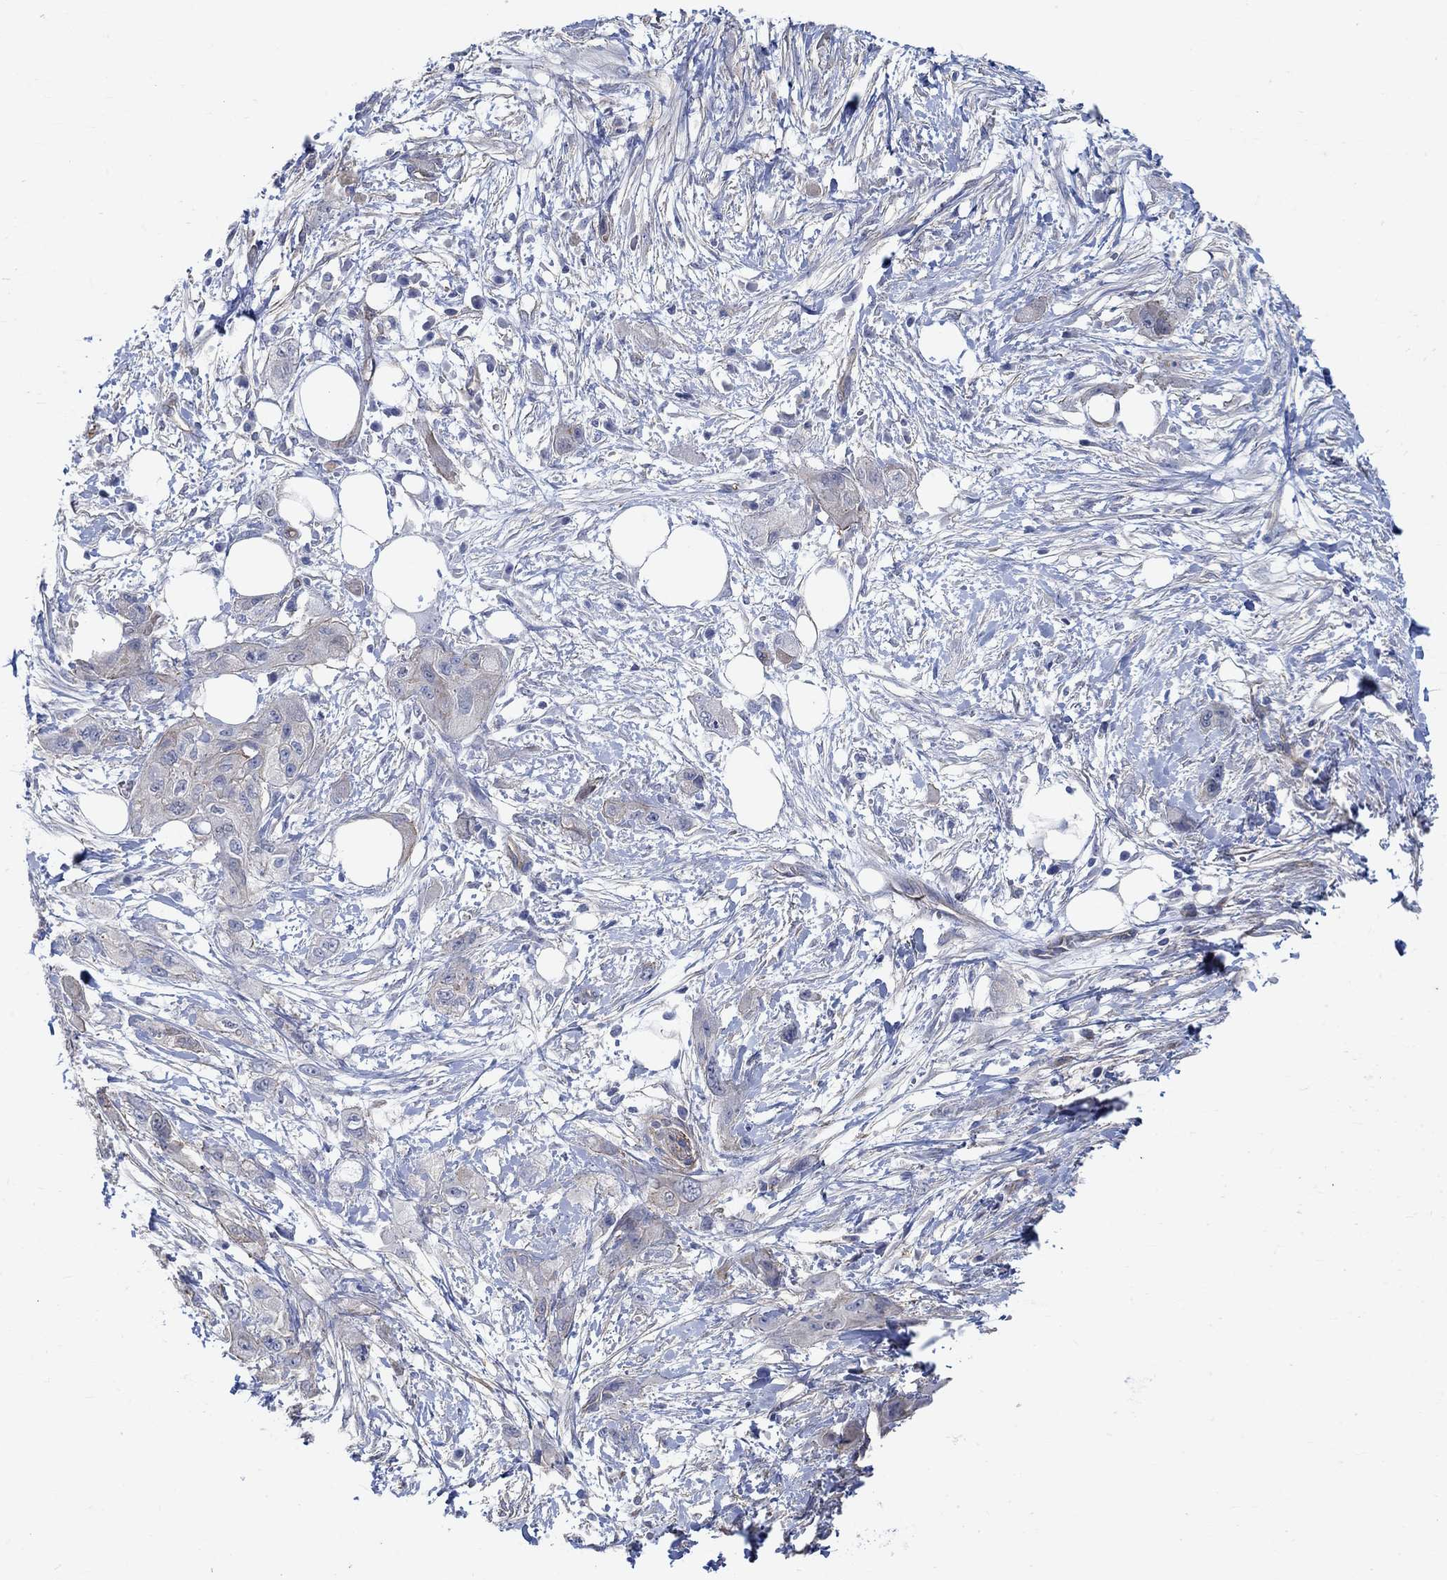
{"staining": {"intensity": "moderate", "quantity": "<25%", "location": "cytoplasmic/membranous"}, "tissue": "pancreatic cancer", "cell_type": "Tumor cells", "image_type": "cancer", "snomed": [{"axis": "morphology", "description": "Adenocarcinoma, NOS"}, {"axis": "topography", "description": "Pancreas"}], "caption": "Immunohistochemistry histopathology image of neoplastic tissue: pancreatic cancer (adenocarcinoma) stained using immunohistochemistry displays low levels of moderate protein expression localized specifically in the cytoplasmic/membranous of tumor cells, appearing as a cytoplasmic/membranous brown color.", "gene": "TMEM198", "patient": {"sex": "male", "age": 72}}